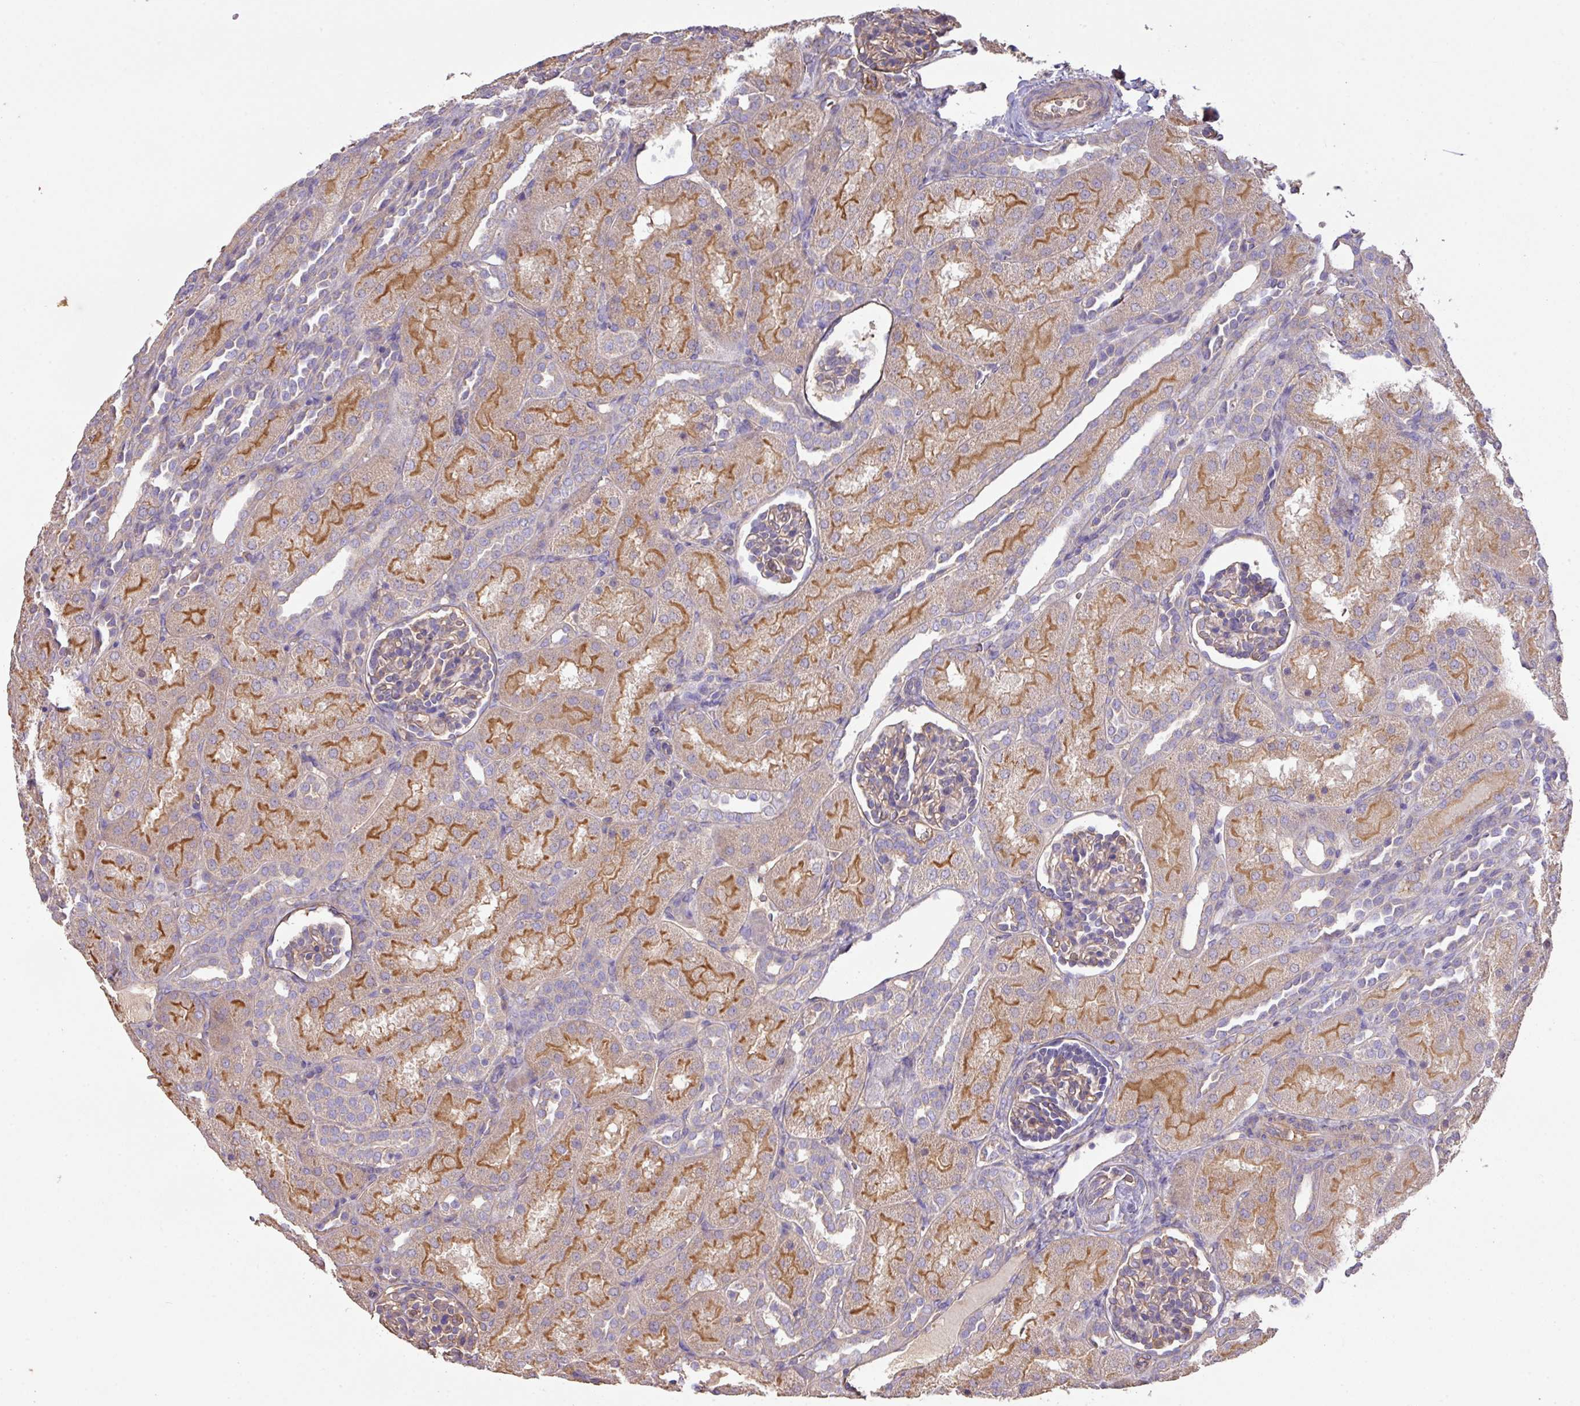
{"staining": {"intensity": "weak", "quantity": "25%-75%", "location": "cytoplasmic/membranous"}, "tissue": "kidney", "cell_type": "Cells in glomeruli", "image_type": "normal", "snomed": [{"axis": "morphology", "description": "Normal tissue, NOS"}, {"axis": "topography", "description": "Kidney"}], "caption": "Protein expression analysis of unremarkable human kidney reveals weak cytoplasmic/membranous positivity in about 25%-75% of cells in glomeruli. (IHC, brightfield microscopy, high magnification).", "gene": "CALML4", "patient": {"sex": "male", "age": 1}}